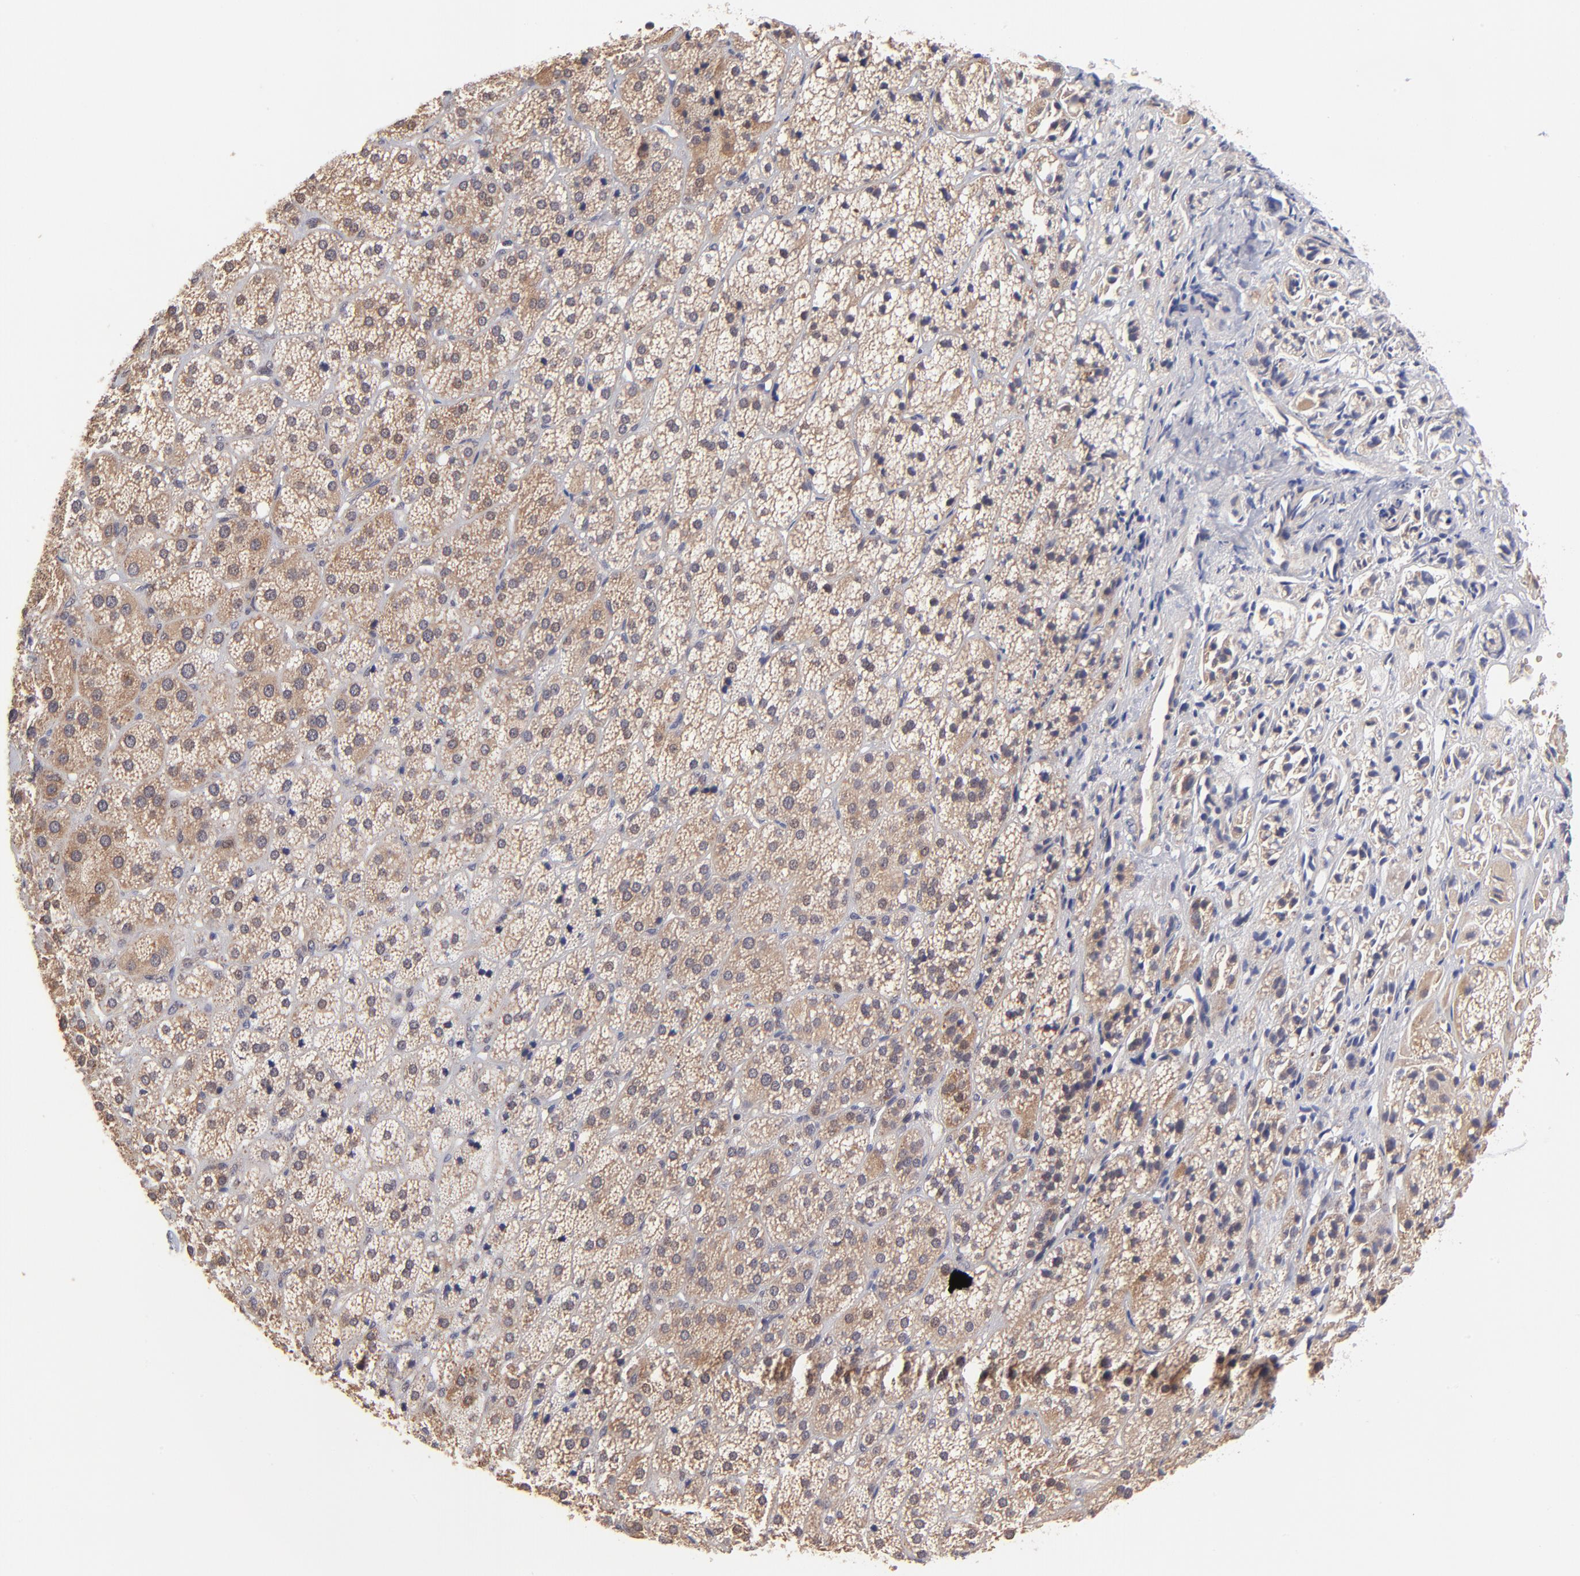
{"staining": {"intensity": "moderate", "quantity": ">75%", "location": "cytoplasmic/membranous"}, "tissue": "adrenal gland", "cell_type": "Glandular cells", "image_type": "normal", "snomed": [{"axis": "morphology", "description": "Normal tissue, NOS"}, {"axis": "topography", "description": "Adrenal gland"}], "caption": "Protein analysis of normal adrenal gland reveals moderate cytoplasmic/membranous positivity in about >75% of glandular cells. (Brightfield microscopy of DAB IHC at high magnification).", "gene": "BAIAP2L2", "patient": {"sex": "female", "age": 71}}